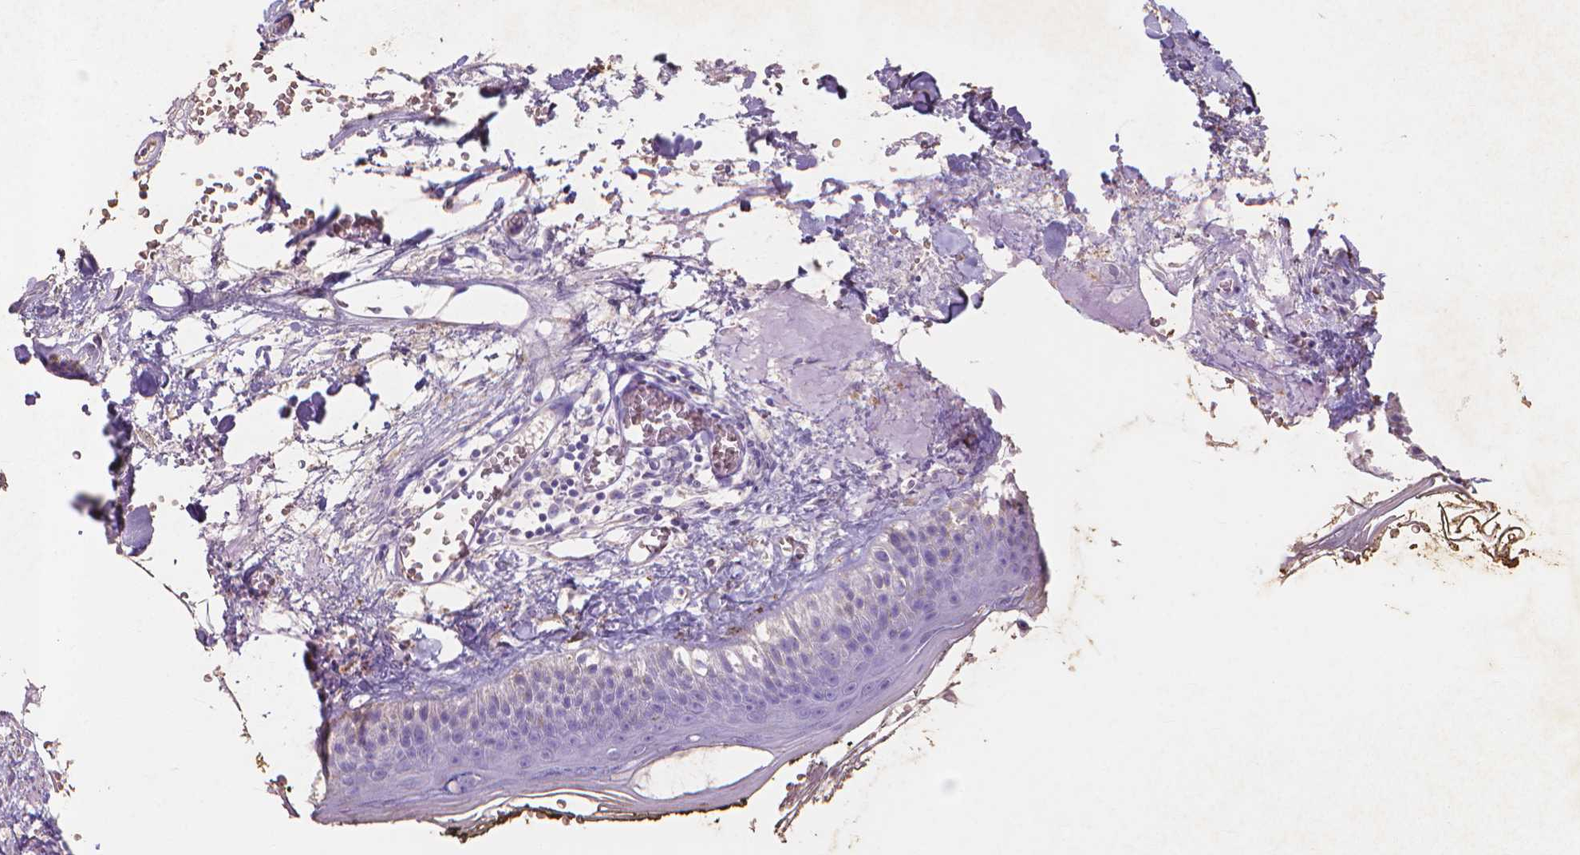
{"staining": {"intensity": "negative", "quantity": "none", "location": "none"}, "tissue": "skin", "cell_type": "Fibroblasts", "image_type": "normal", "snomed": [{"axis": "morphology", "description": "Normal tissue, NOS"}, {"axis": "topography", "description": "Skin"}], "caption": "Fibroblasts show no significant staining in normal skin.", "gene": "MMP11", "patient": {"sex": "male", "age": 76}}